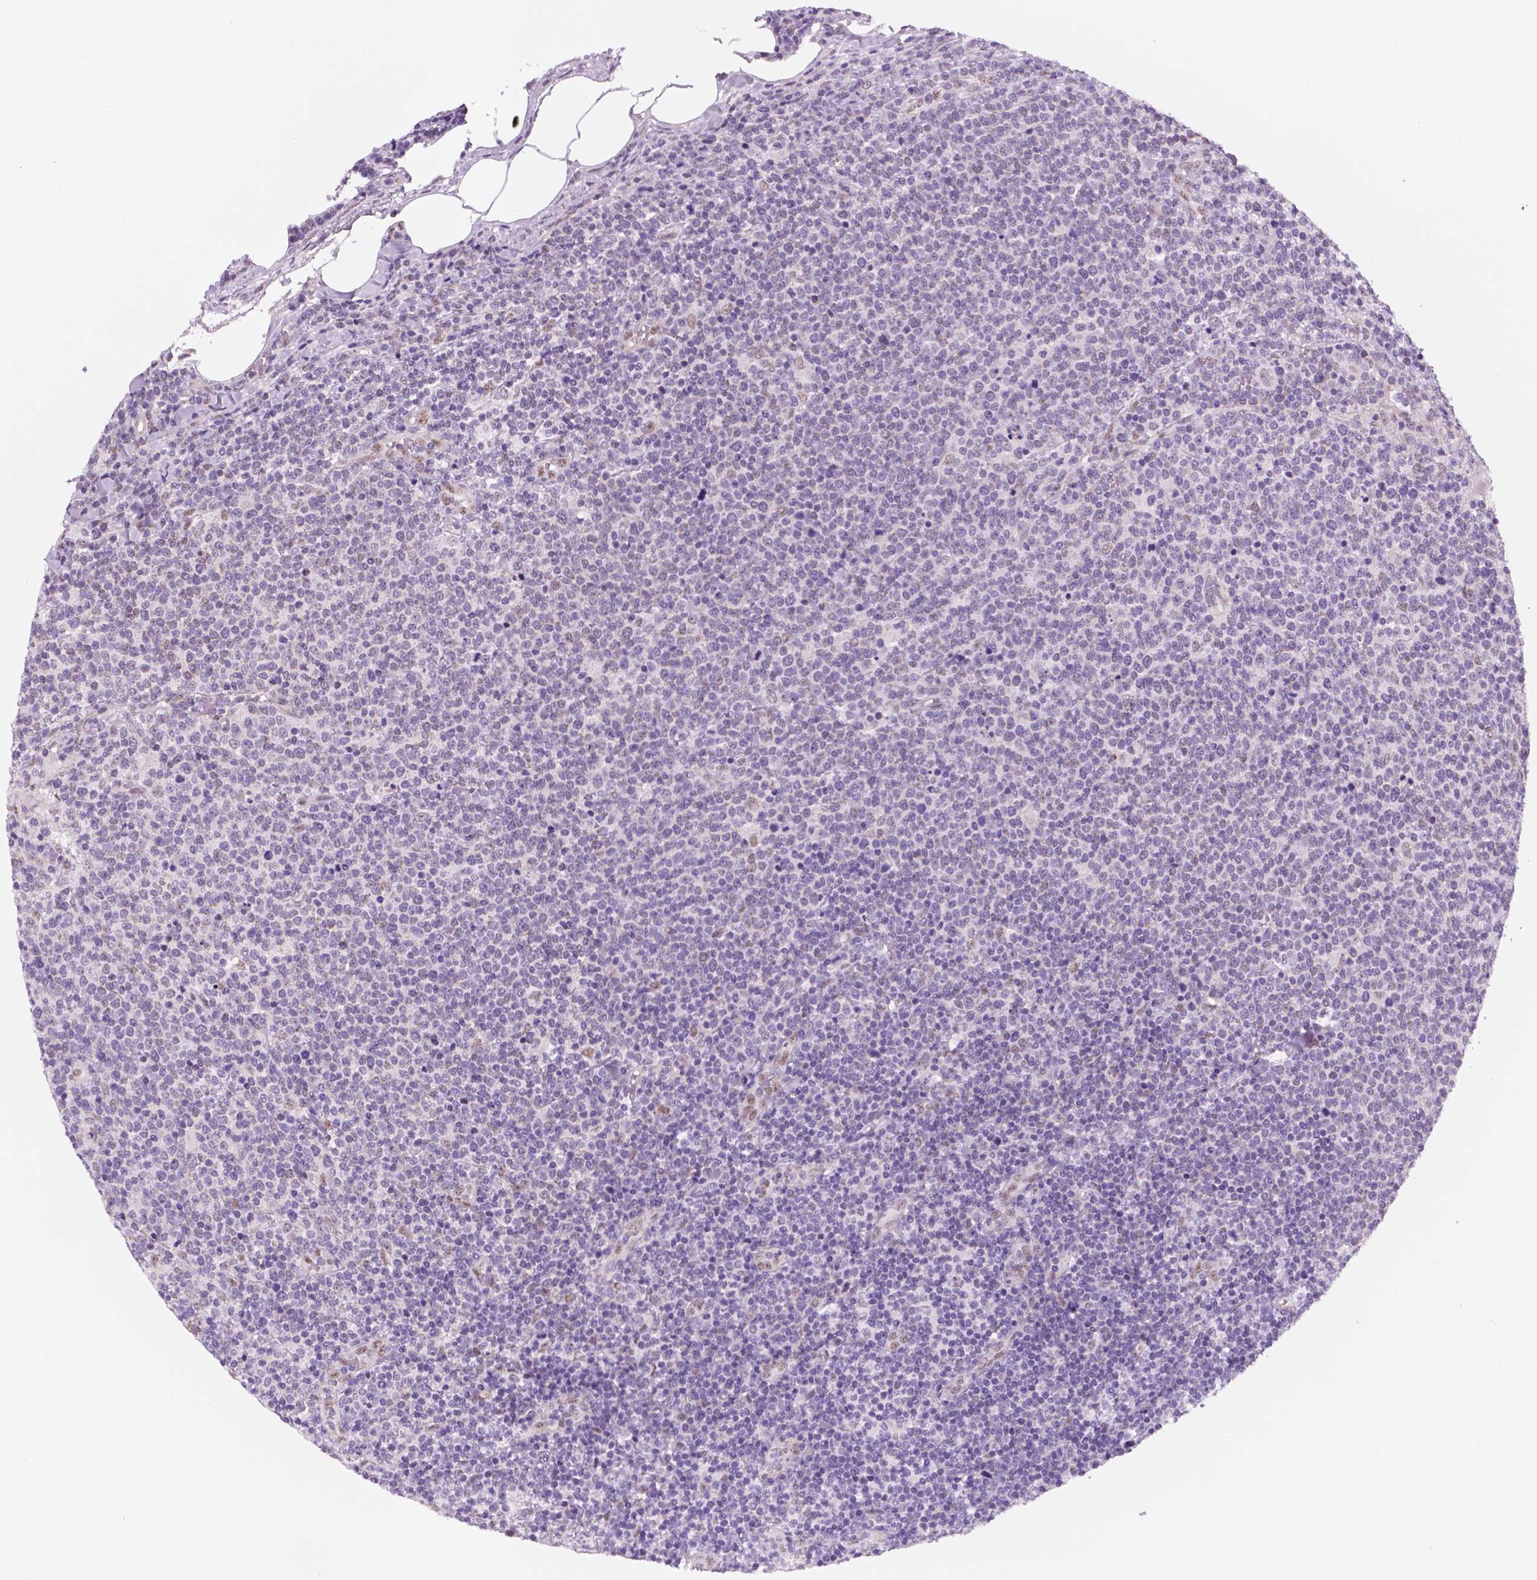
{"staining": {"intensity": "negative", "quantity": "none", "location": "none"}, "tissue": "lymphoma", "cell_type": "Tumor cells", "image_type": "cancer", "snomed": [{"axis": "morphology", "description": "Malignant lymphoma, non-Hodgkin's type, High grade"}, {"axis": "topography", "description": "Lymph node"}], "caption": "Immunohistochemical staining of lymphoma exhibits no significant expression in tumor cells.", "gene": "C18orf21", "patient": {"sex": "male", "age": 61}}